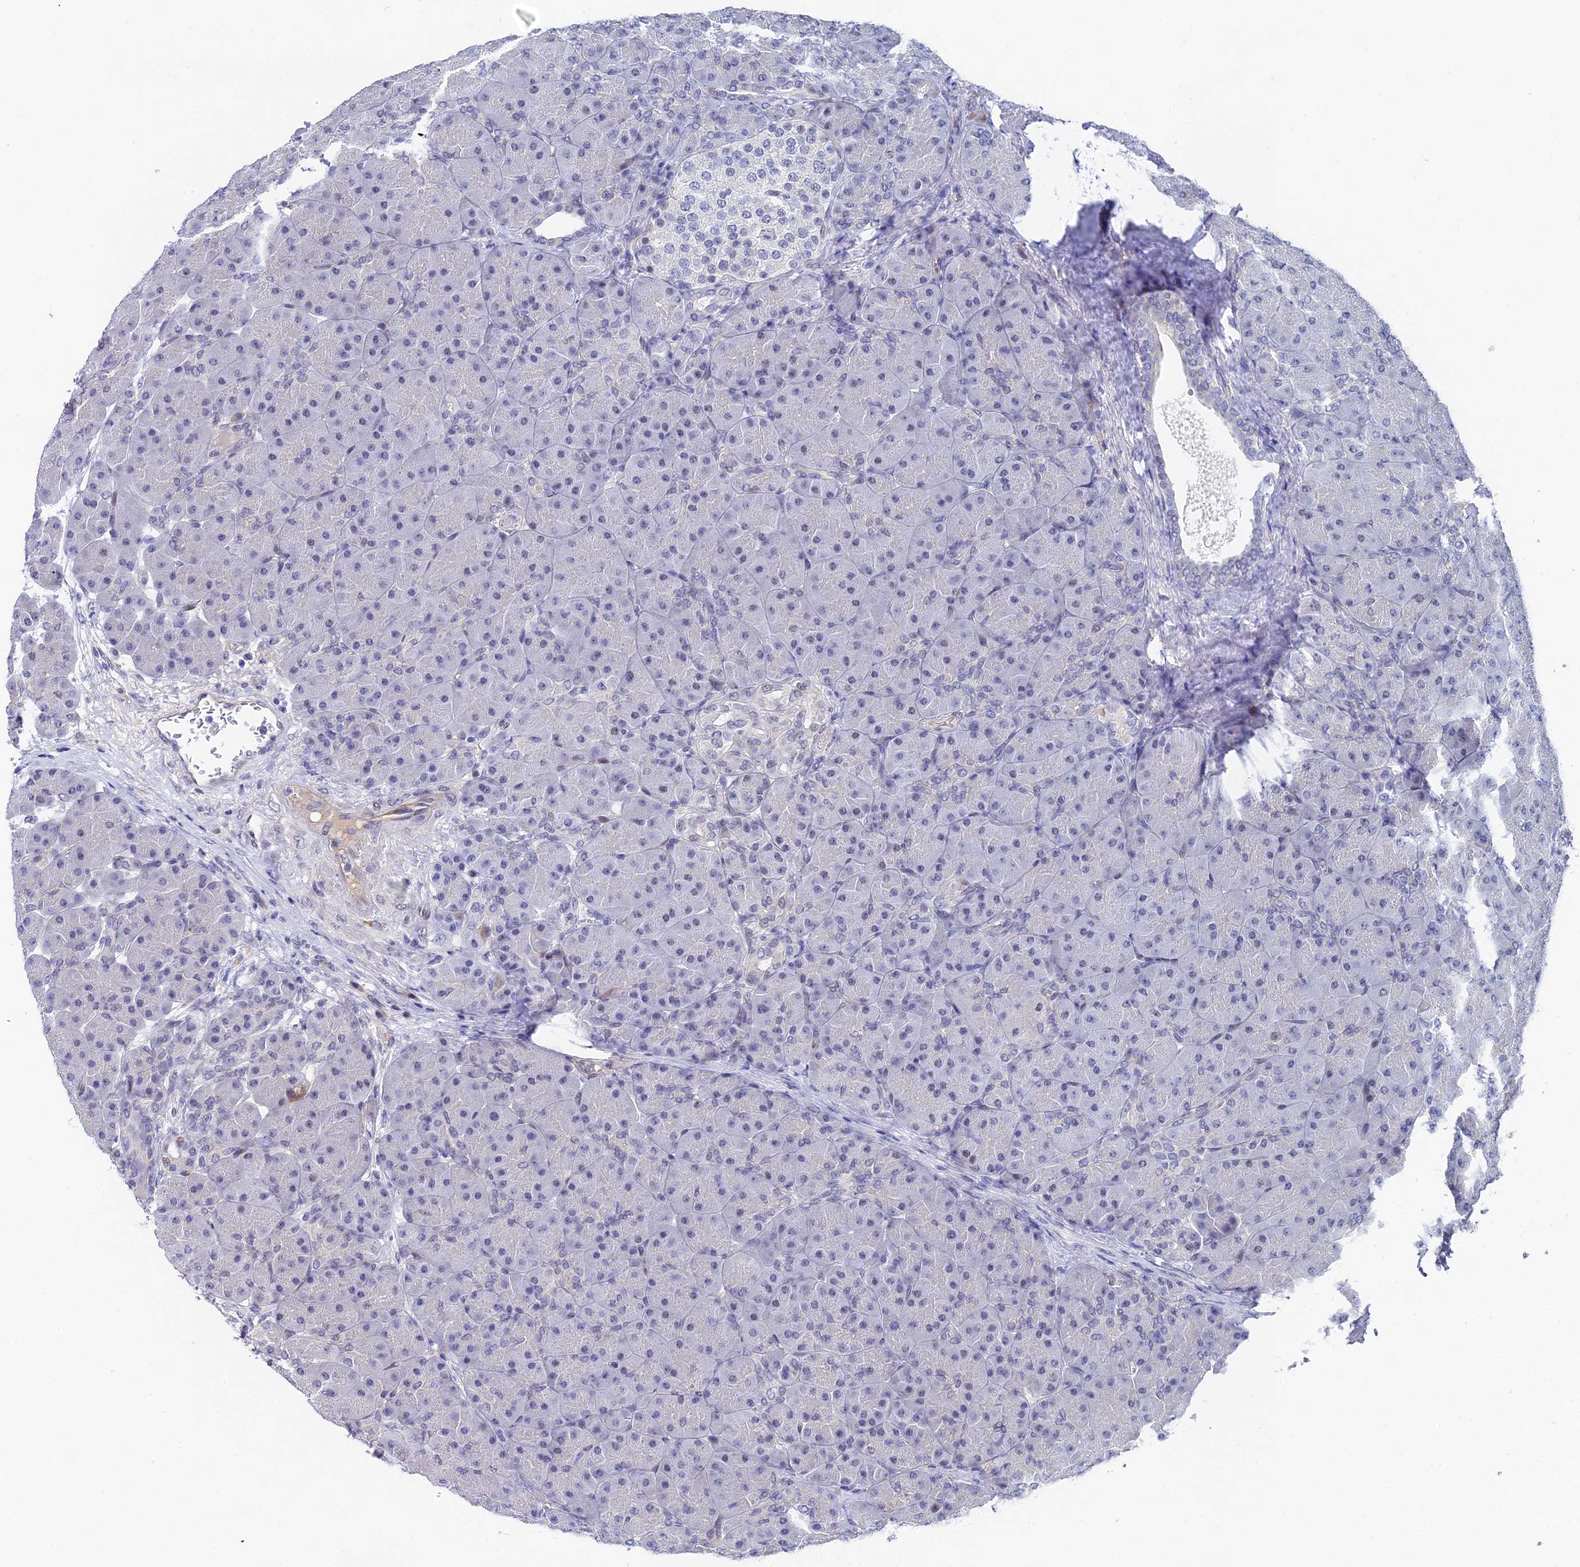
{"staining": {"intensity": "weak", "quantity": "<25%", "location": "nuclear"}, "tissue": "pancreas", "cell_type": "Exocrine glandular cells", "image_type": "normal", "snomed": [{"axis": "morphology", "description": "Normal tissue, NOS"}, {"axis": "topography", "description": "Pancreas"}], "caption": "Protein analysis of benign pancreas exhibits no significant staining in exocrine glandular cells. (DAB (3,3'-diaminobenzidine) immunohistochemistry with hematoxylin counter stain).", "gene": "TRIM24", "patient": {"sex": "male", "age": 66}}